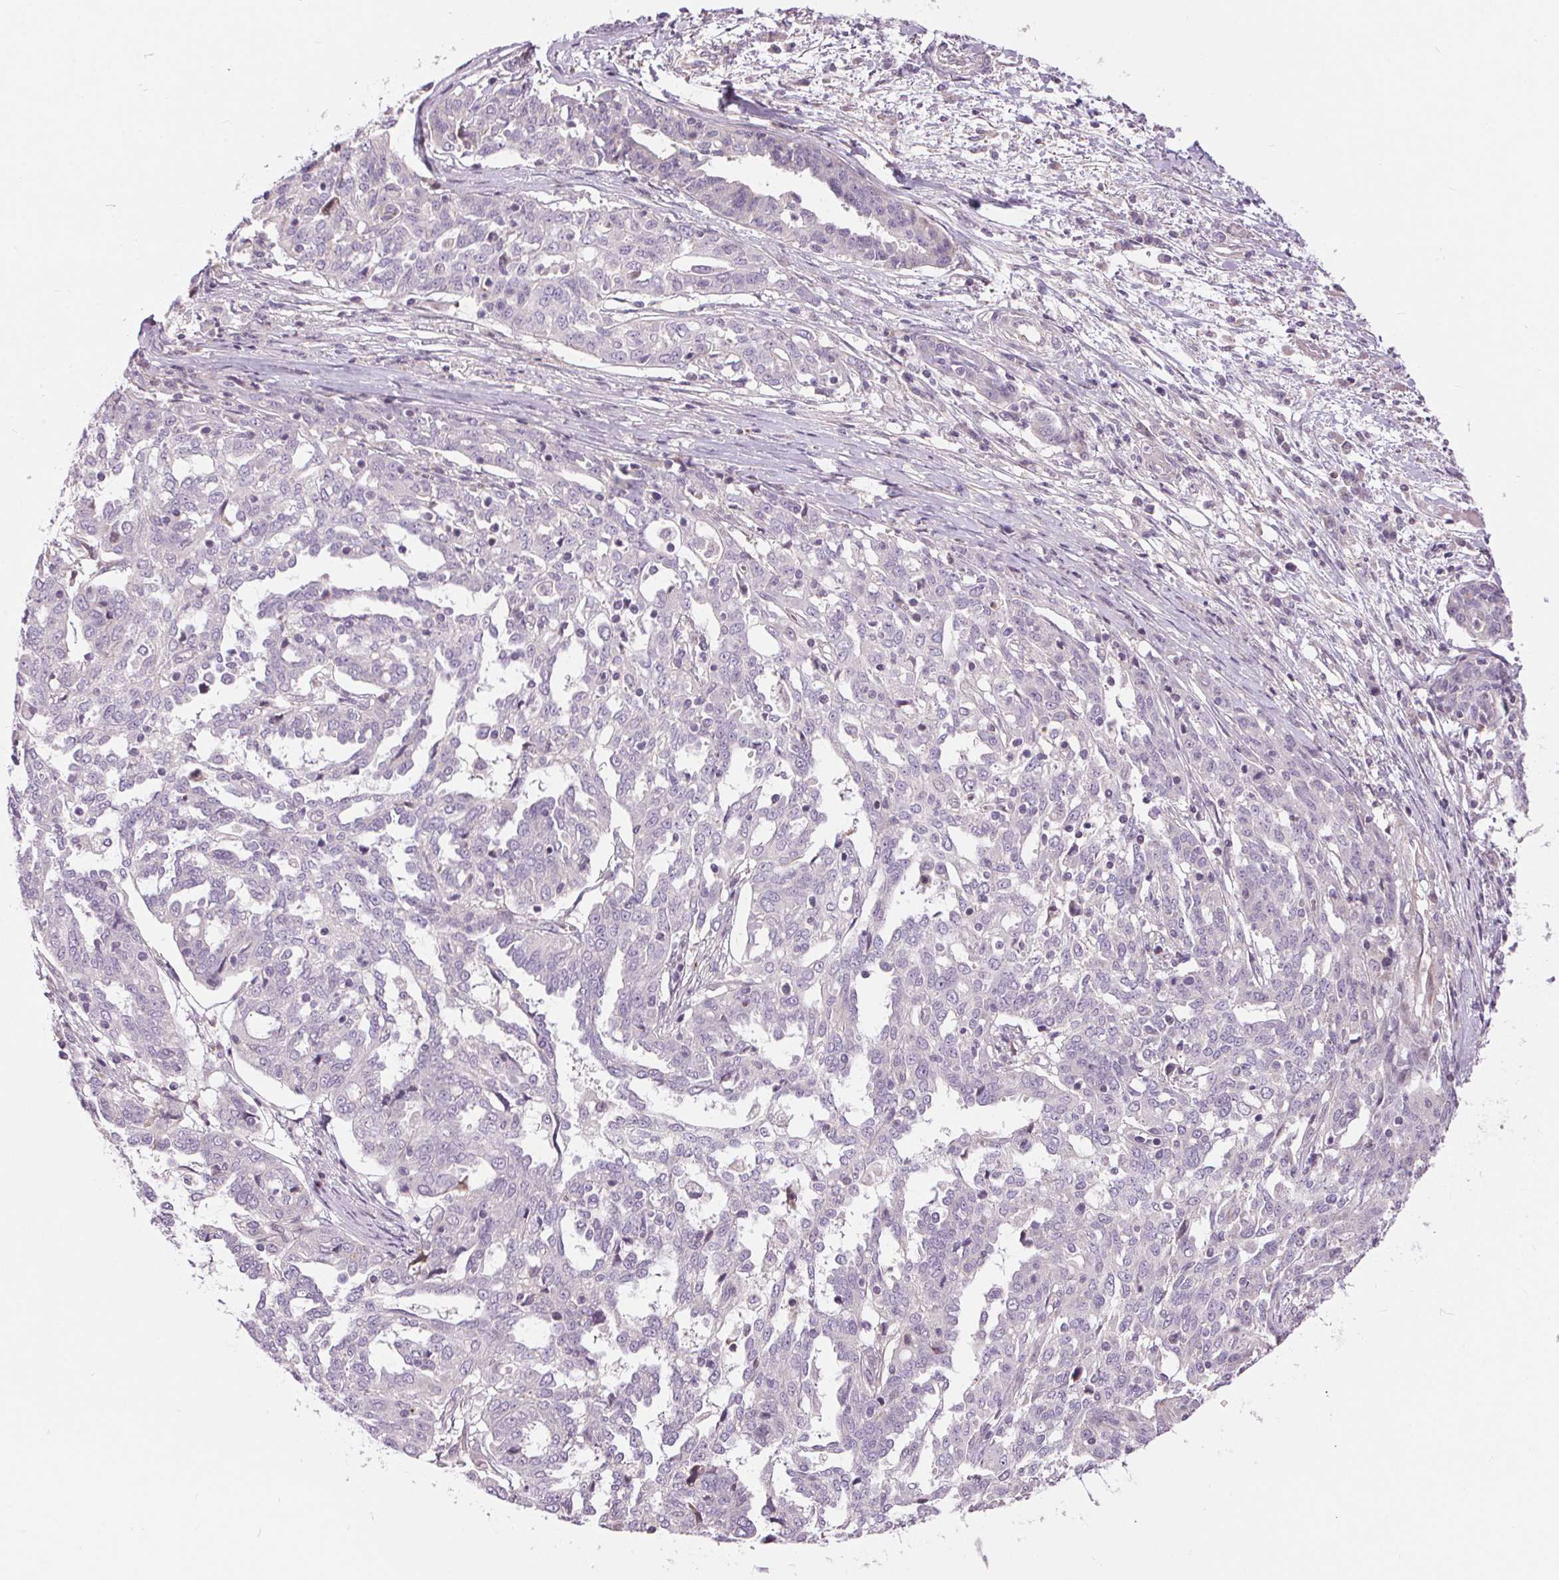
{"staining": {"intensity": "negative", "quantity": "none", "location": "none"}, "tissue": "ovarian cancer", "cell_type": "Tumor cells", "image_type": "cancer", "snomed": [{"axis": "morphology", "description": "Cystadenocarcinoma, serous, NOS"}, {"axis": "topography", "description": "Ovary"}], "caption": "An immunohistochemistry histopathology image of ovarian cancer is shown. There is no staining in tumor cells of ovarian cancer.", "gene": "UNC13B", "patient": {"sex": "female", "age": 67}}